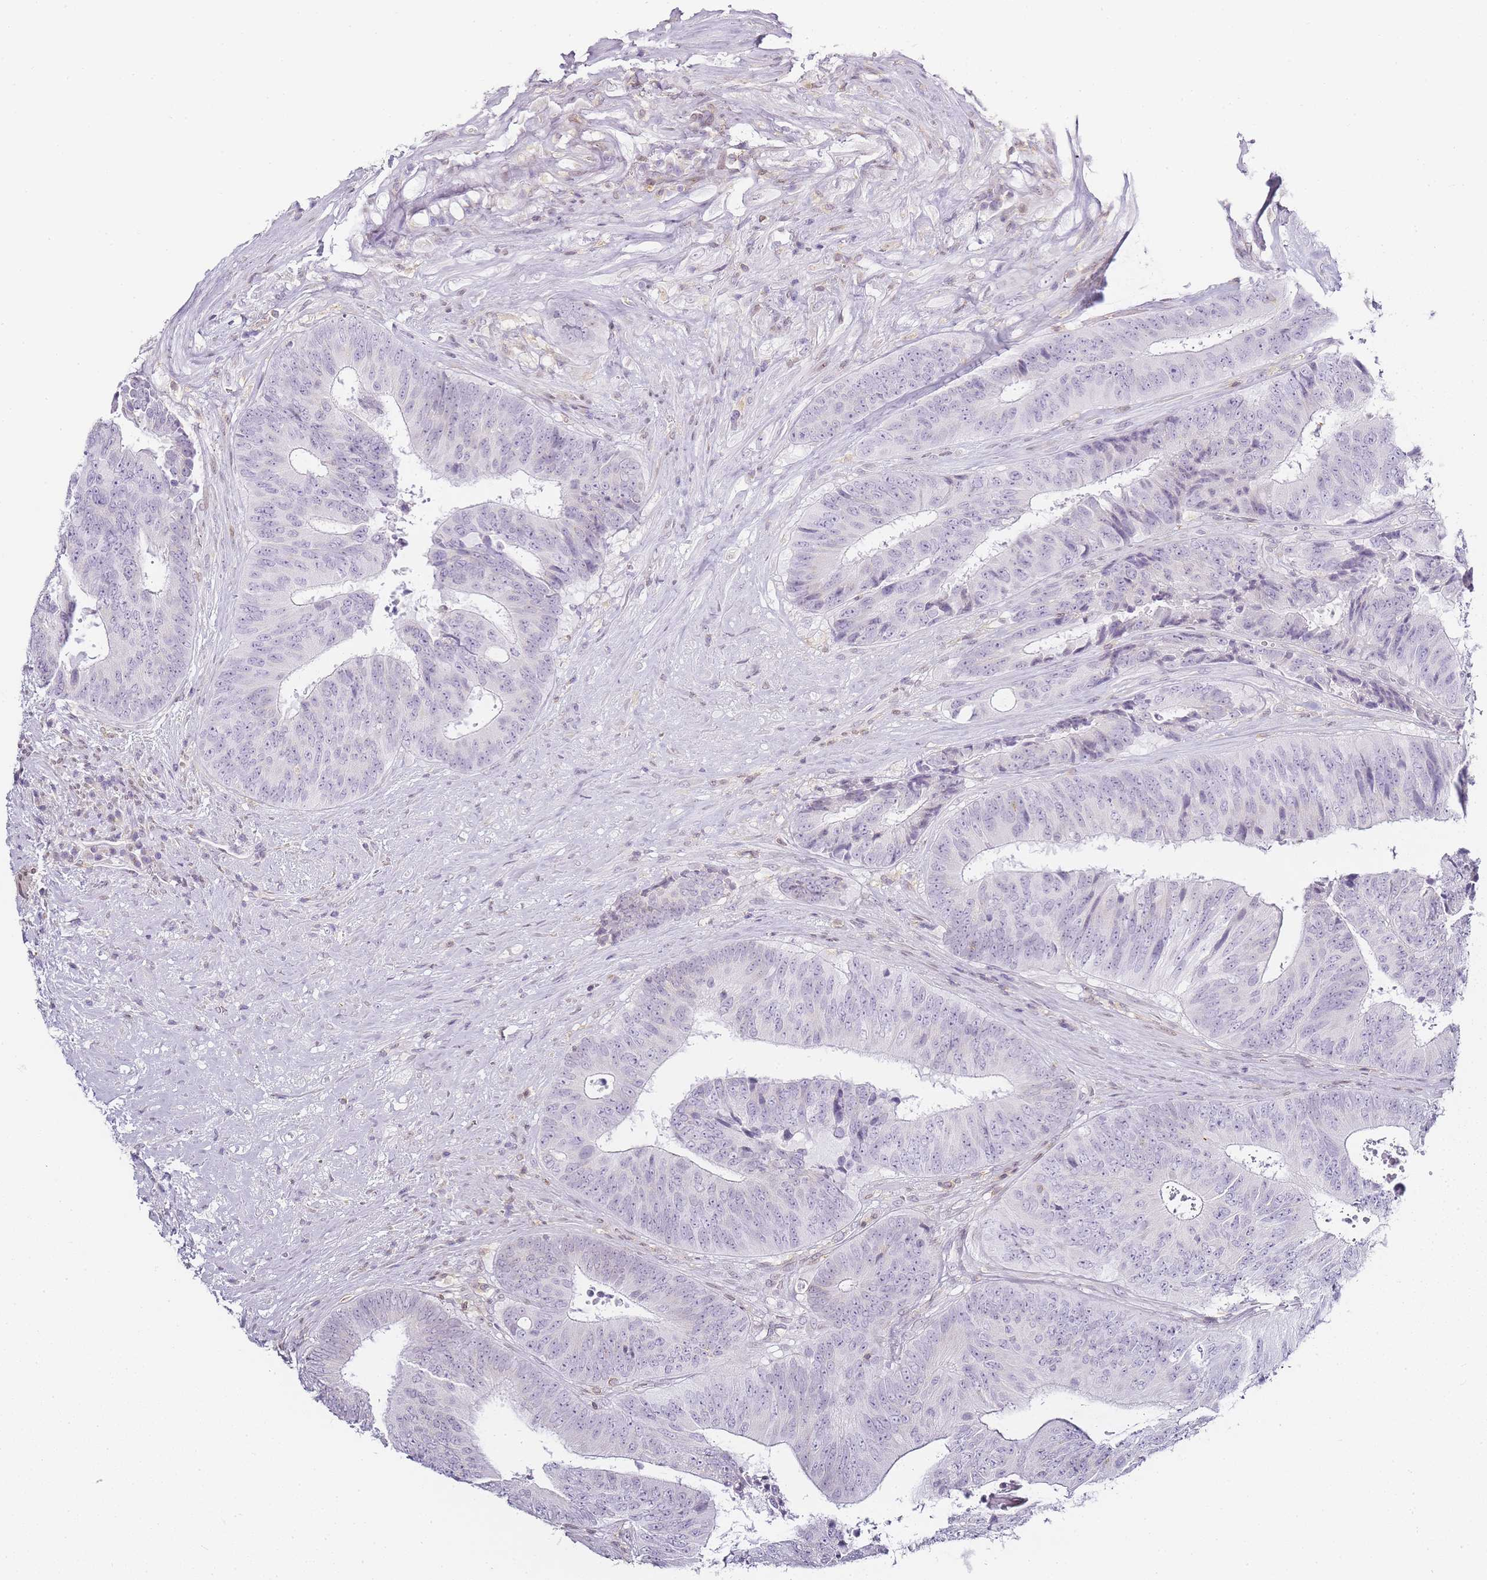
{"staining": {"intensity": "negative", "quantity": "none", "location": "none"}, "tissue": "colorectal cancer", "cell_type": "Tumor cells", "image_type": "cancer", "snomed": [{"axis": "morphology", "description": "Adenocarcinoma, NOS"}, {"axis": "topography", "description": "Rectum"}], "caption": "Adenocarcinoma (colorectal) stained for a protein using immunohistochemistry shows no staining tumor cells.", "gene": "JAKMIP1", "patient": {"sex": "male", "age": 72}}